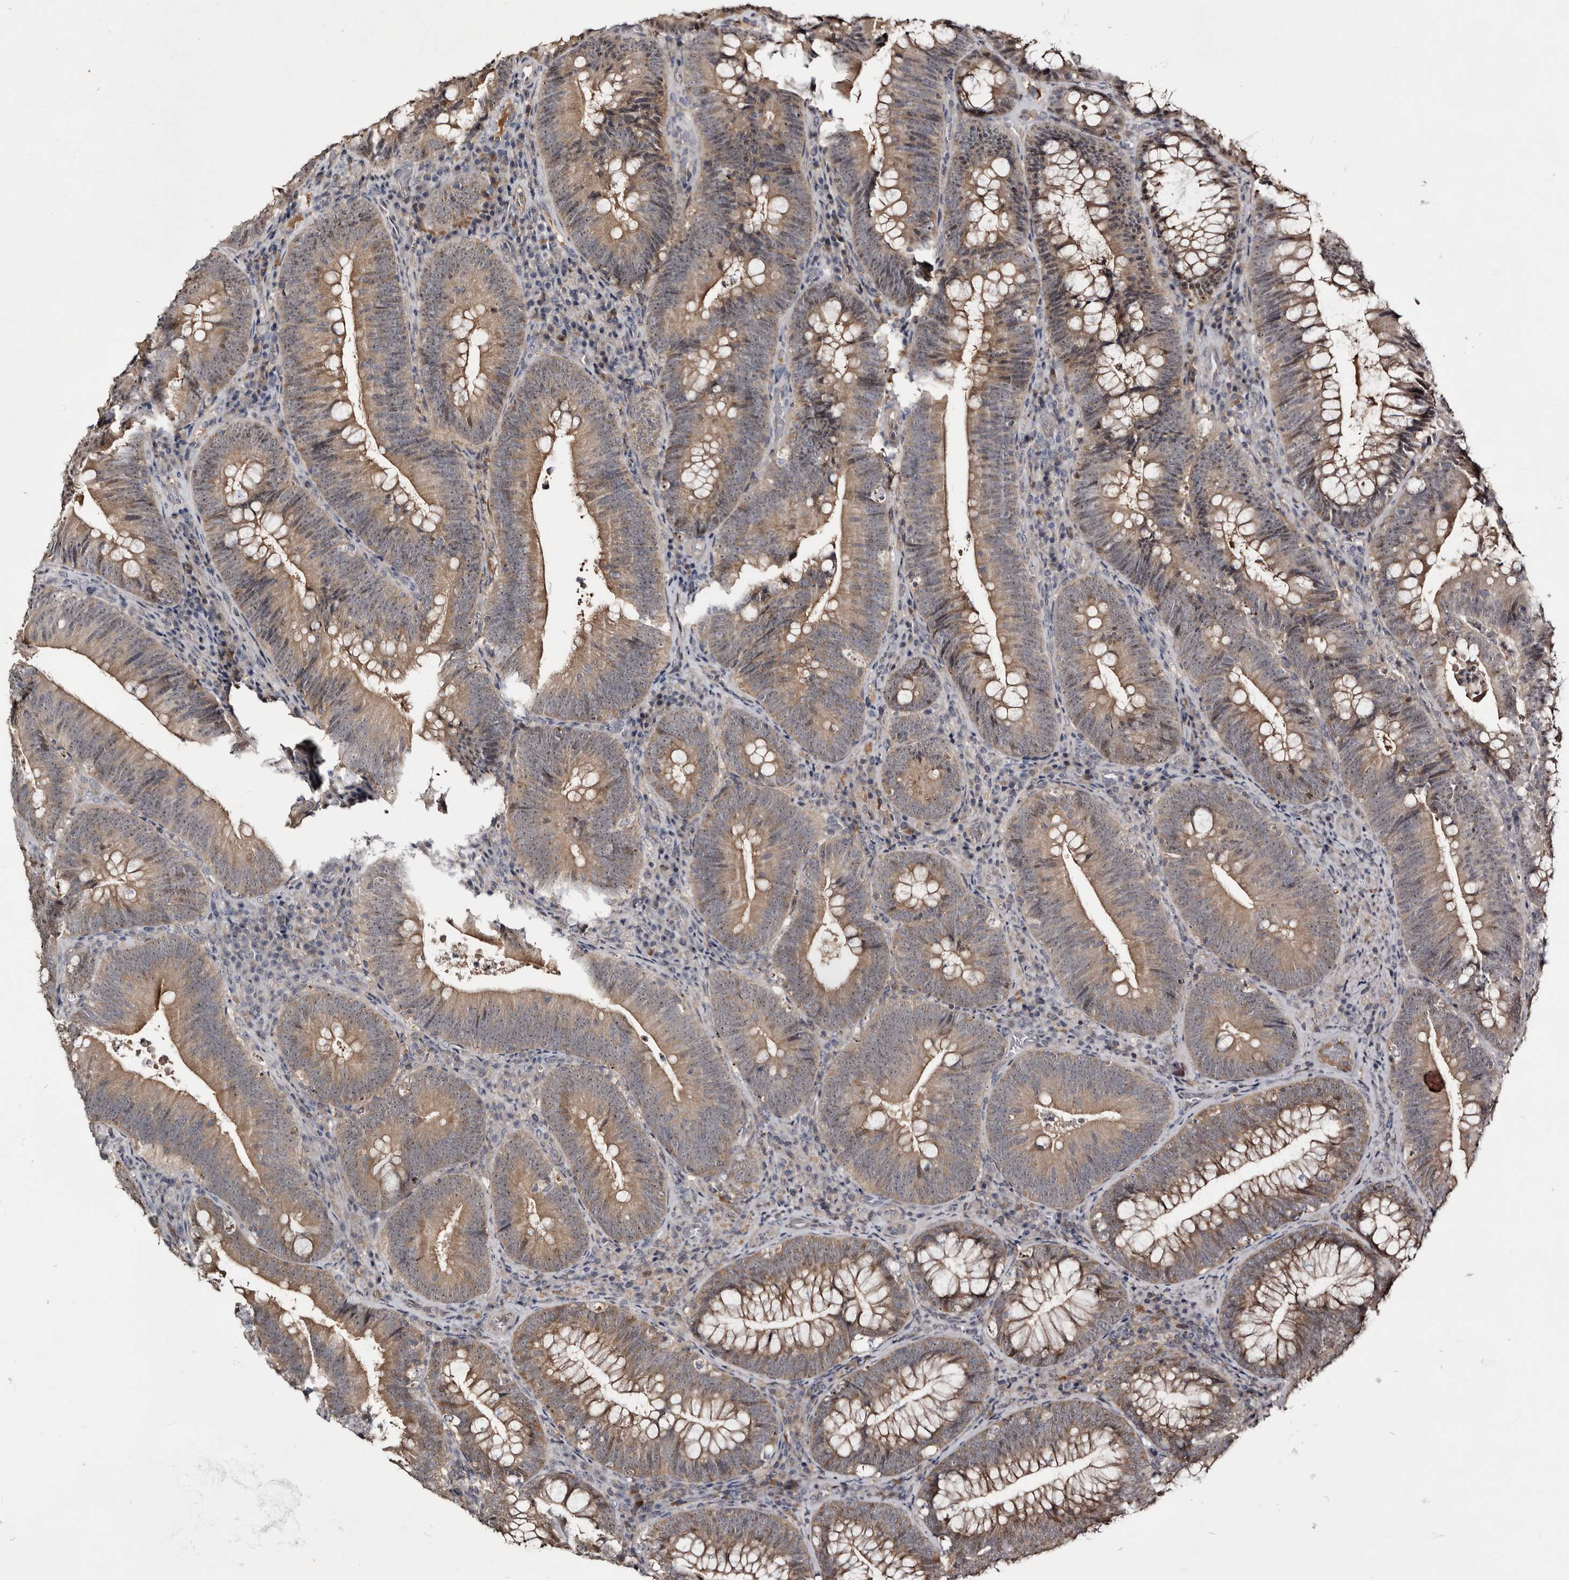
{"staining": {"intensity": "moderate", "quantity": "25%-75%", "location": "cytoplasmic/membranous,nuclear"}, "tissue": "colorectal cancer", "cell_type": "Tumor cells", "image_type": "cancer", "snomed": [{"axis": "morphology", "description": "Normal tissue, NOS"}, {"axis": "topography", "description": "Colon"}], "caption": "A micrograph of human colorectal cancer stained for a protein reveals moderate cytoplasmic/membranous and nuclear brown staining in tumor cells.", "gene": "TTC39A", "patient": {"sex": "female", "age": 82}}